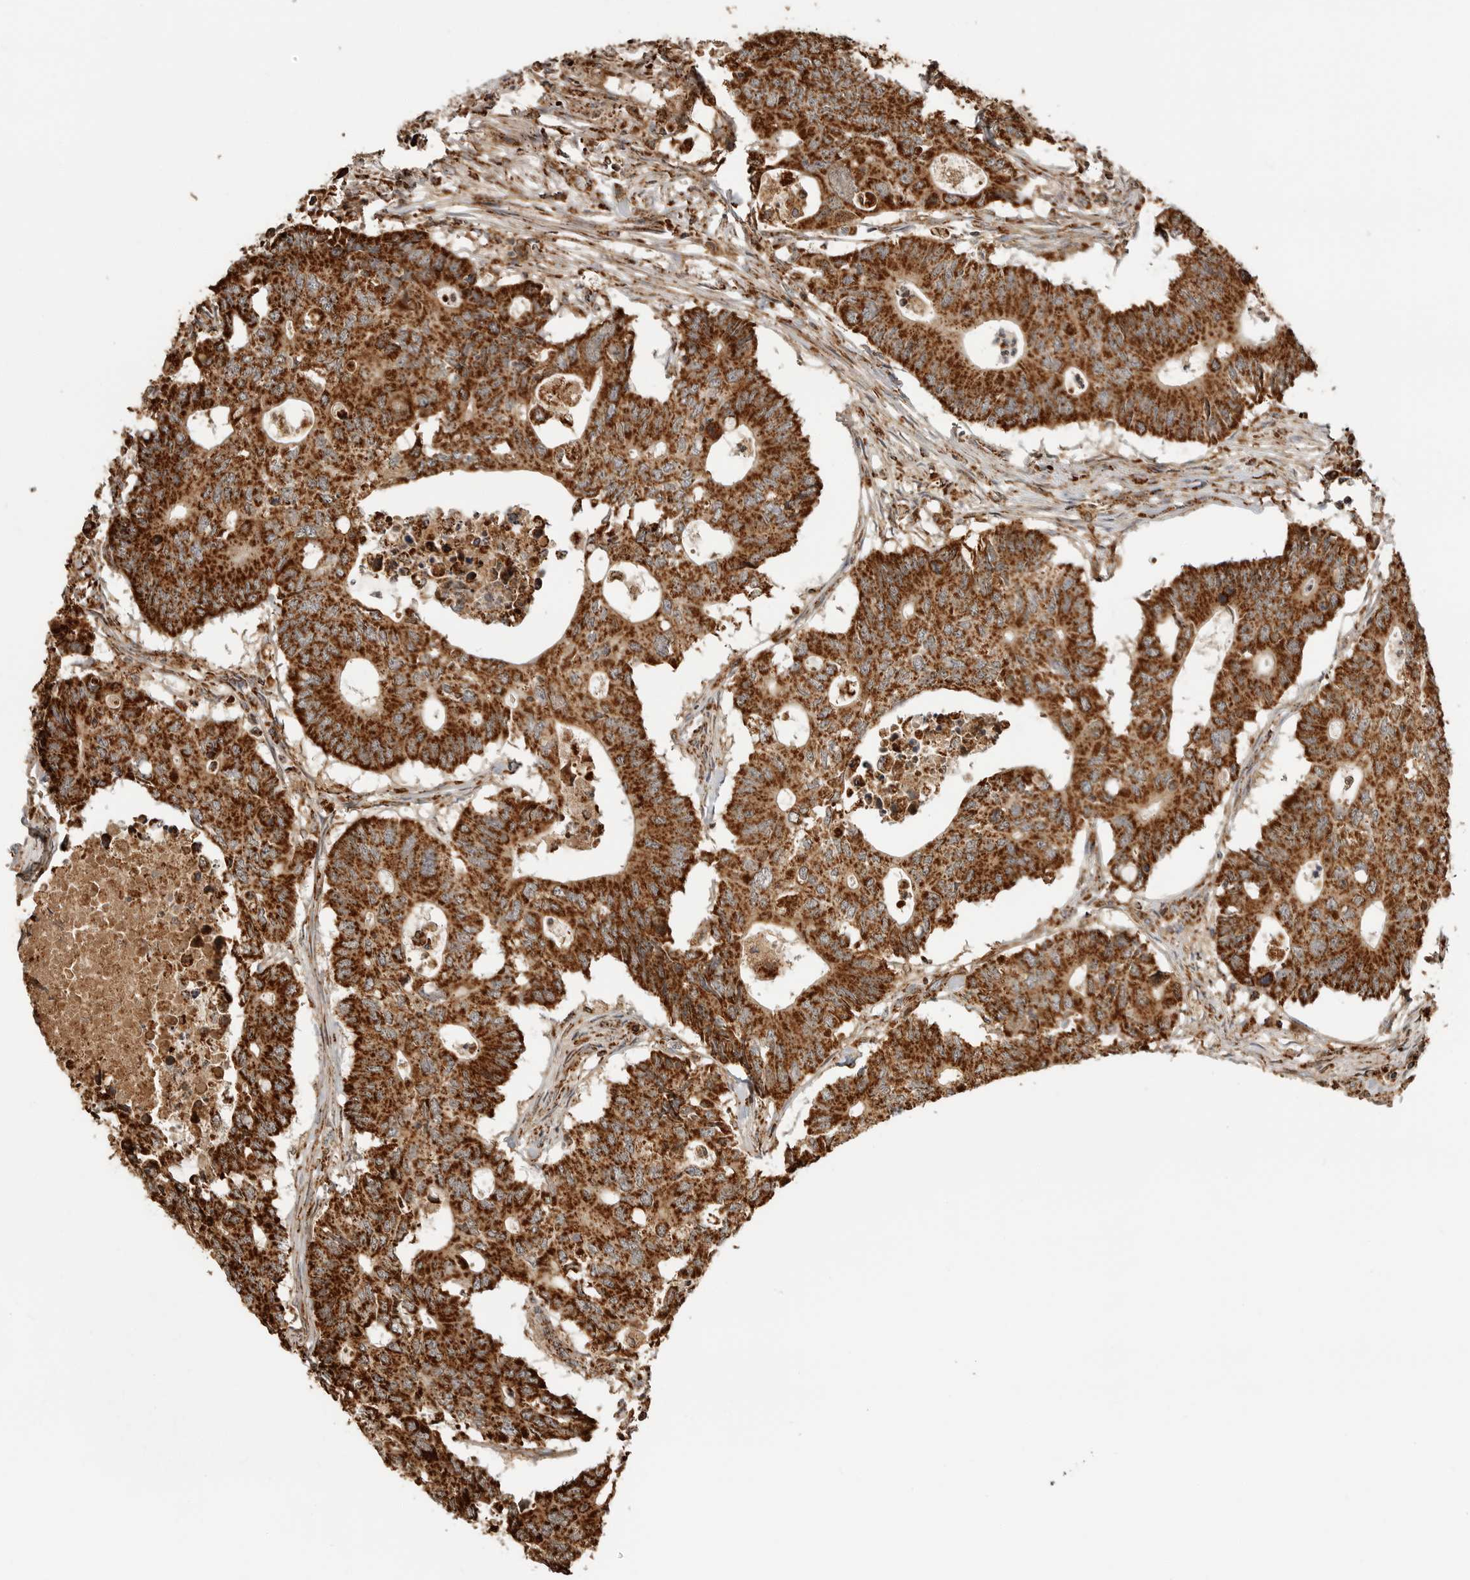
{"staining": {"intensity": "strong", "quantity": ">75%", "location": "cytoplasmic/membranous"}, "tissue": "colorectal cancer", "cell_type": "Tumor cells", "image_type": "cancer", "snomed": [{"axis": "morphology", "description": "Adenocarcinoma, NOS"}, {"axis": "topography", "description": "Colon"}], "caption": "A histopathology image showing strong cytoplasmic/membranous staining in about >75% of tumor cells in colorectal cancer (adenocarcinoma), as visualized by brown immunohistochemical staining.", "gene": "BMP2K", "patient": {"sex": "male", "age": 71}}